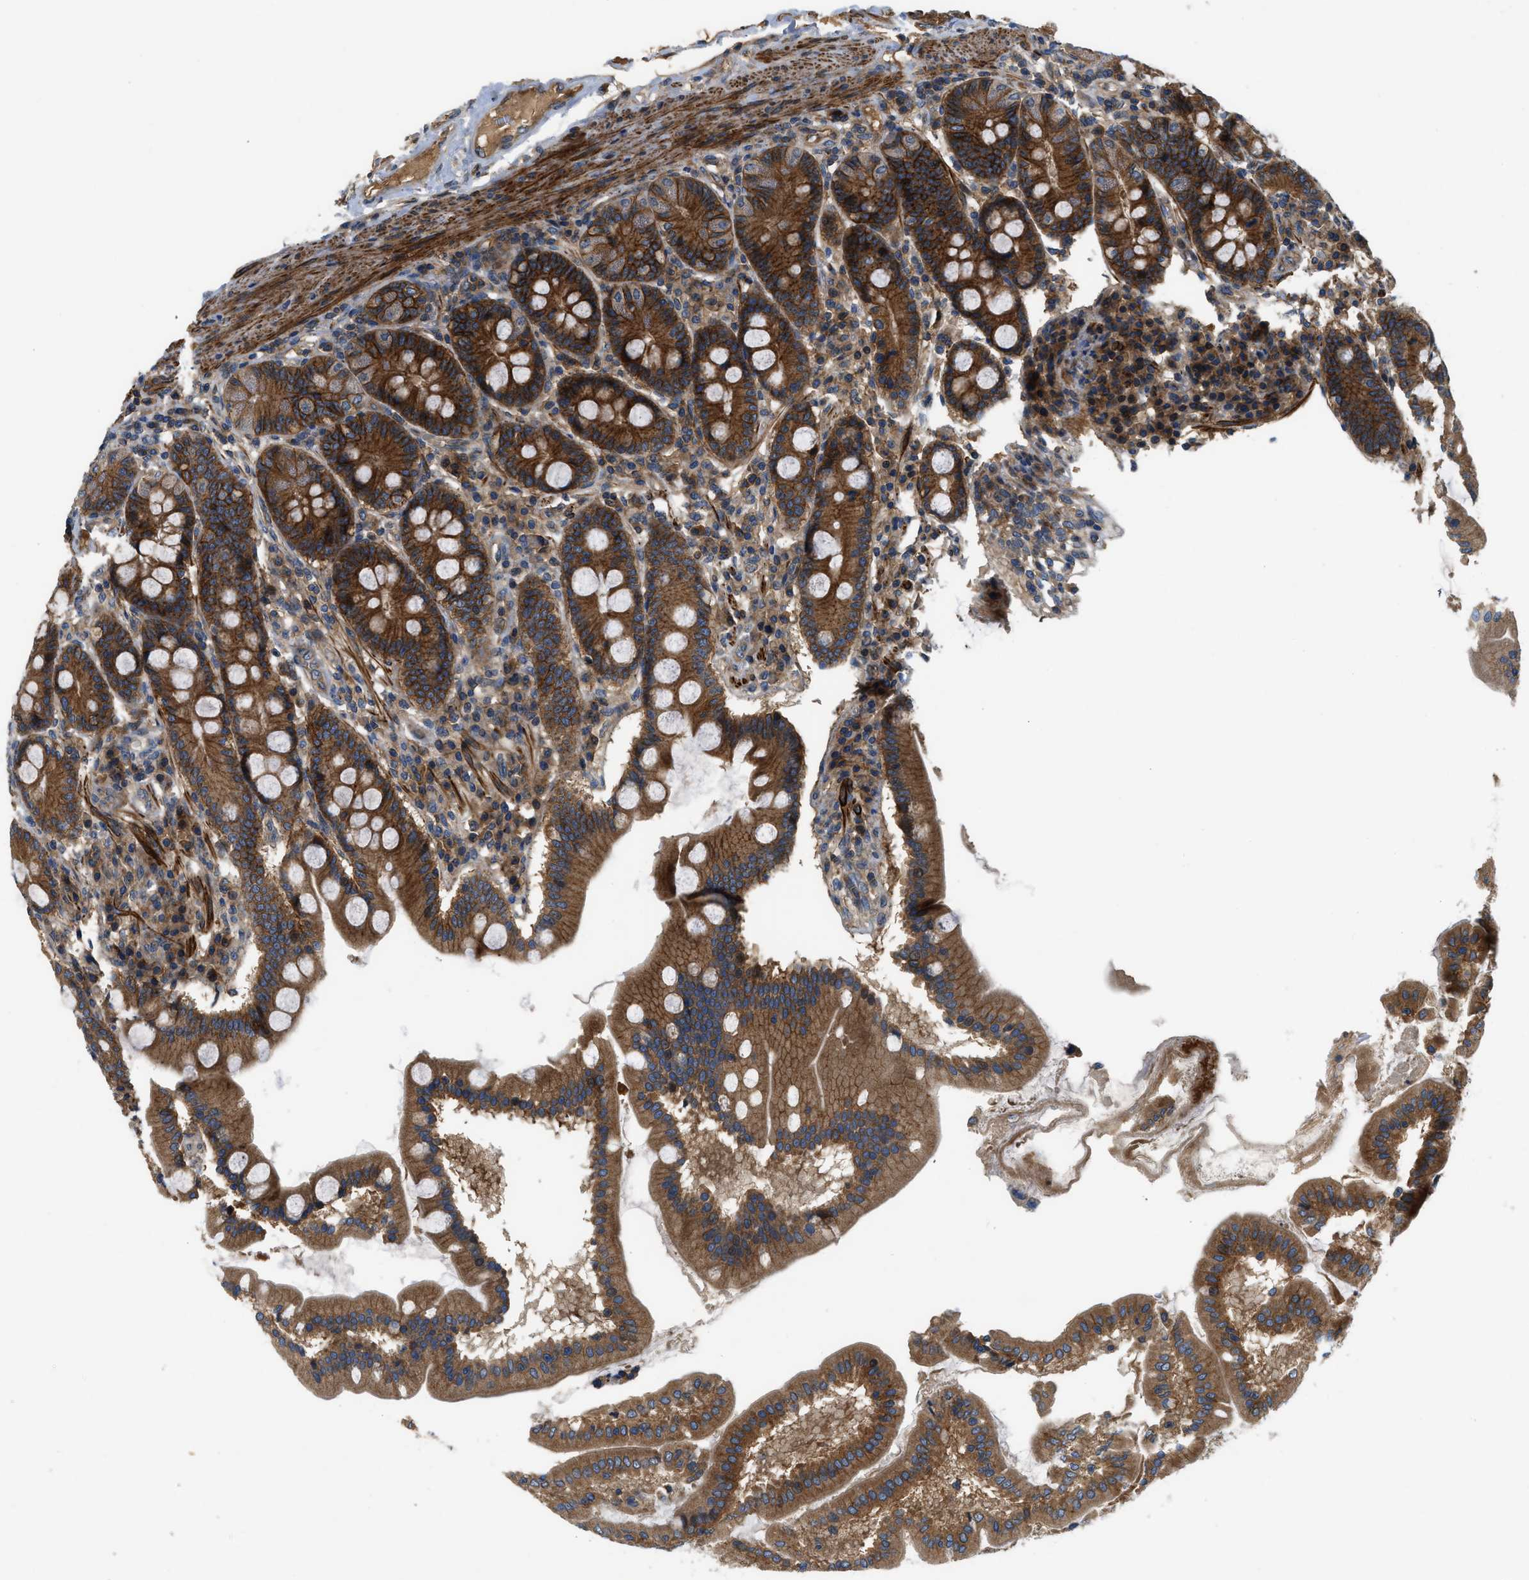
{"staining": {"intensity": "strong", "quantity": ">75%", "location": "cytoplasmic/membranous"}, "tissue": "duodenum", "cell_type": "Glandular cells", "image_type": "normal", "snomed": [{"axis": "morphology", "description": "Normal tissue, NOS"}, {"axis": "topography", "description": "Duodenum"}], "caption": "Protein staining by immunohistochemistry exhibits strong cytoplasmic/membranous positivity in about >75% of glandular cells in benign duodenum. Nuclei are stained in blue.", "gene": "CNNM3", "patient": {"sex": "male", "age": 50}}